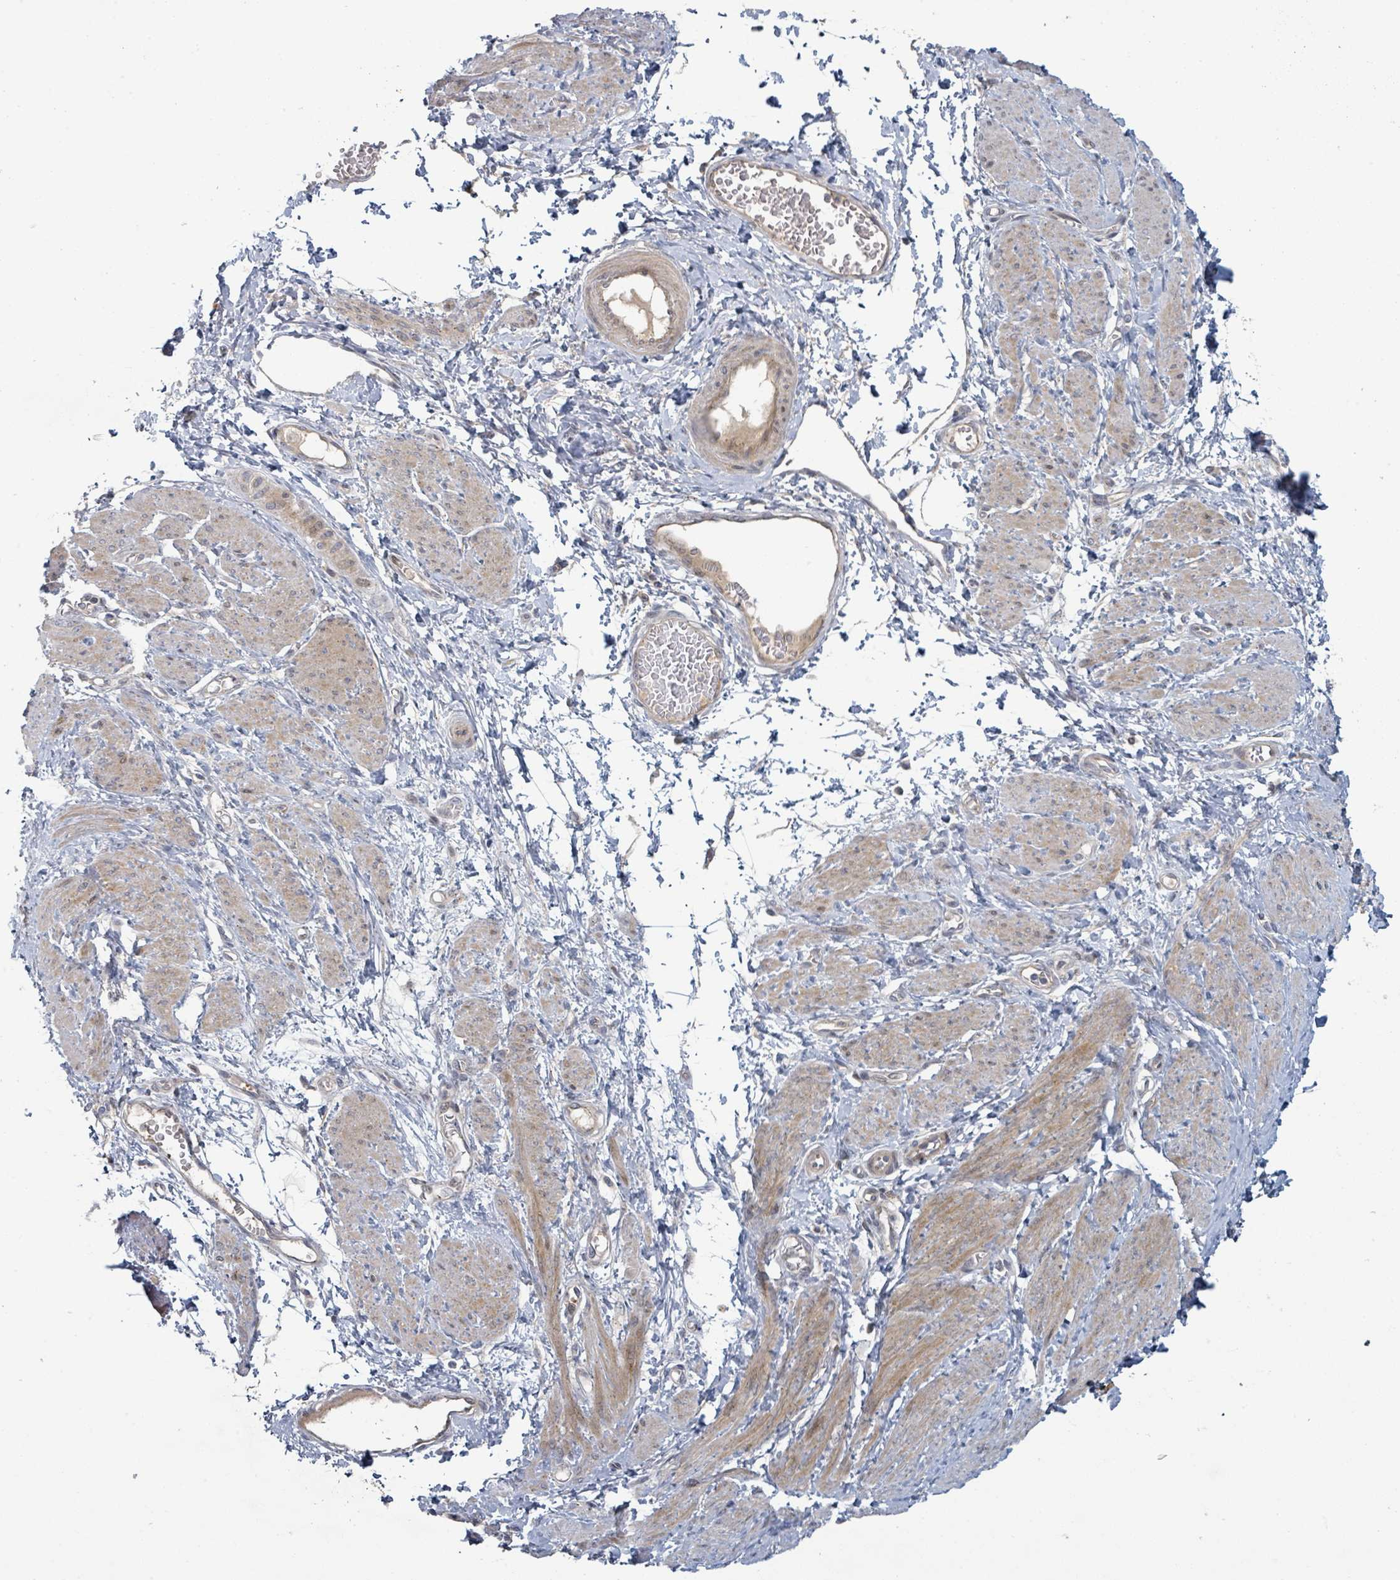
{"staining": {"intensity": "weak", "quantity": "25%-75%", "location": "cytoplasmic/membranous"}, "tissue": "smooth muscle", "cell_type": "Smooth muscle cells", "image_type": "normal", "snomed": [{"axis": "morphology", "description": "Normal tissue, NOS"}, {"axis": "topography", "description": "Smooth muscle"}, {"axis": "topography", "description": "Uterus"}], "caption": "This photomicrograph displays IHC staining of unremarkable smooth muscle, with low weak cytoplasmic/membranous expression in about 25%-75% of smooth muscle cells.", "gene": "COL5A3", "patient": {"sex": "female", "age": 39}}